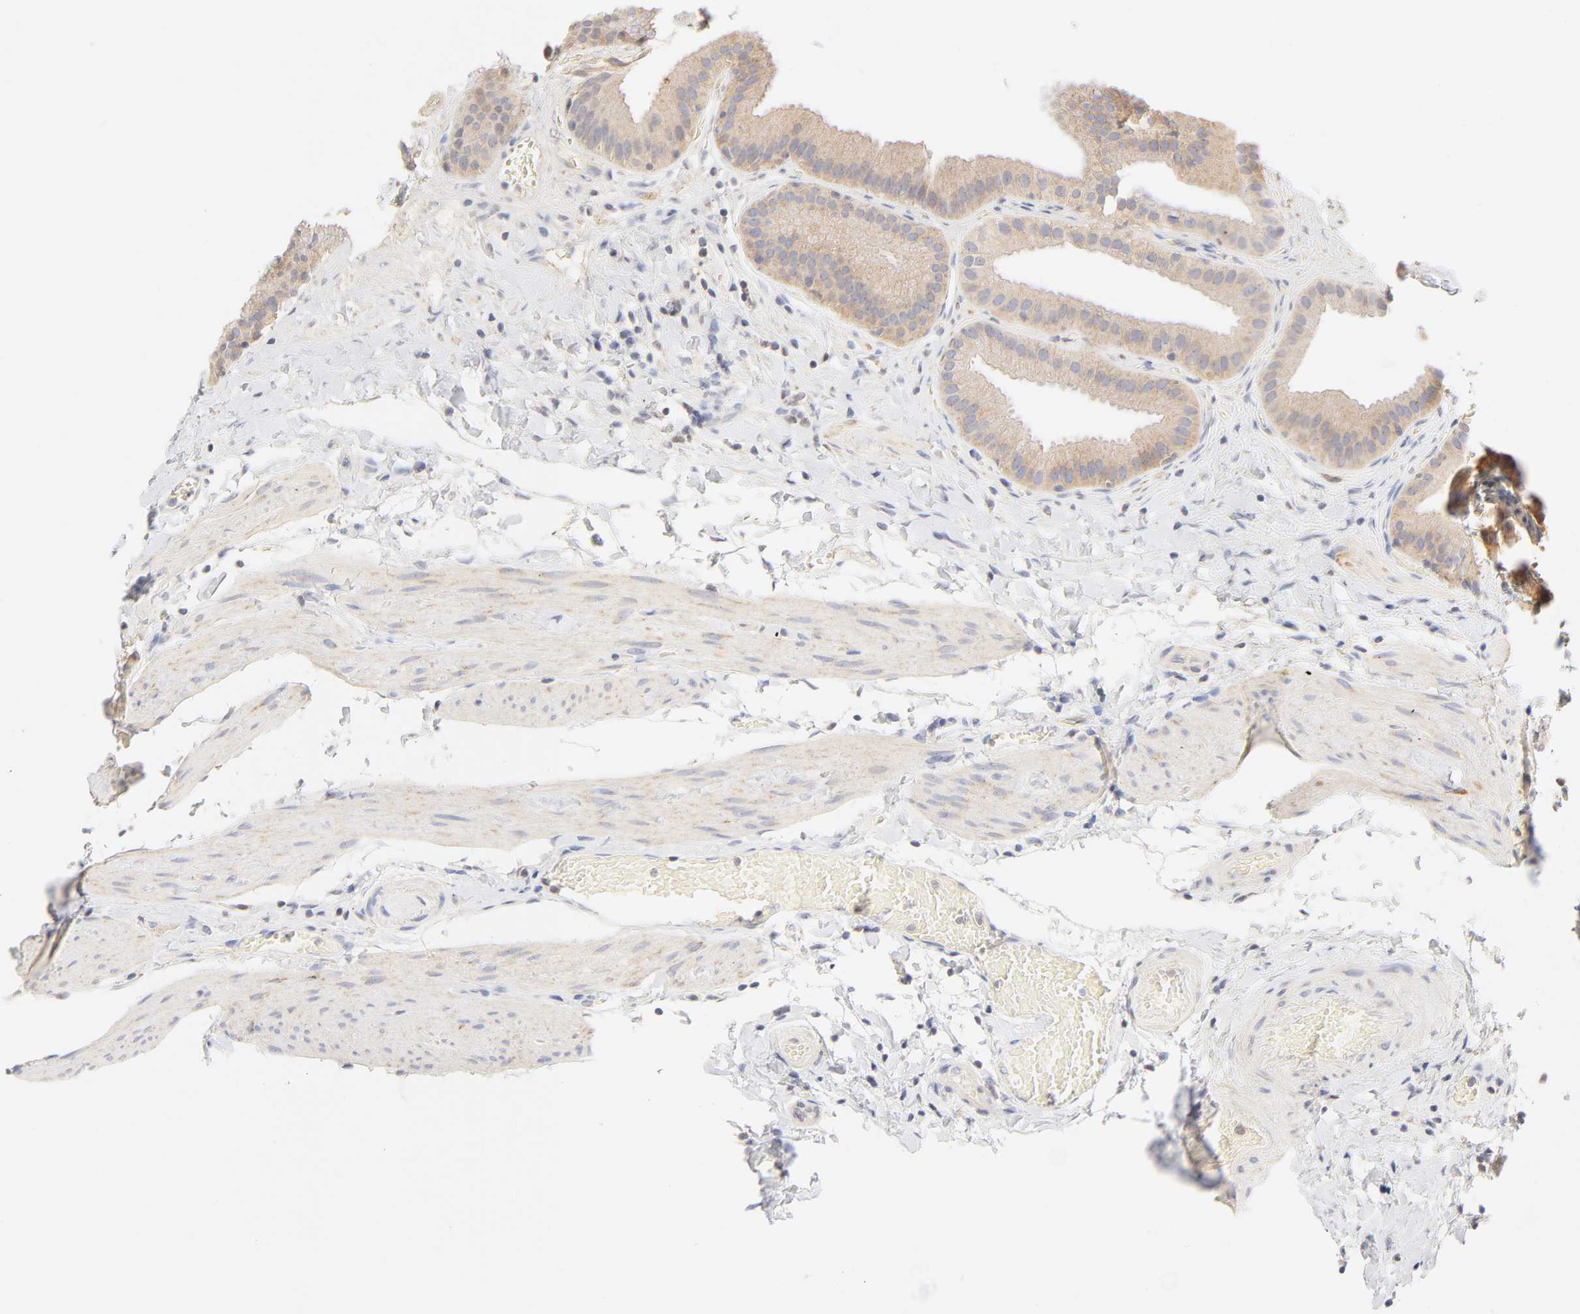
{"staining": {"intensity": "weak", "quantity": ">75%", "location": "cytoplasmic/membranous"}, "tissue": "gallbladder", "cell_type": "Glandular cells", "image_type": "normal", "snomed": [{"axis": "morphology", "description": "Normal tissue, NOS"}, {"axis": "topography", "description": "Gallbladder"}], "caption": "Immunohistochemistry (IHC) of normal gallbladder reveals low levels of weak cytoplasmic/membranous staining in about >75% of glandular cells. Using DAB (3,3'-diaminobenzidine) (brown) and hematoxylin (blue) stains, captured at high magnification using brightfield microscopy.", "gene": "MTERF2", "patient": {"sex": "female", "age": 63}}